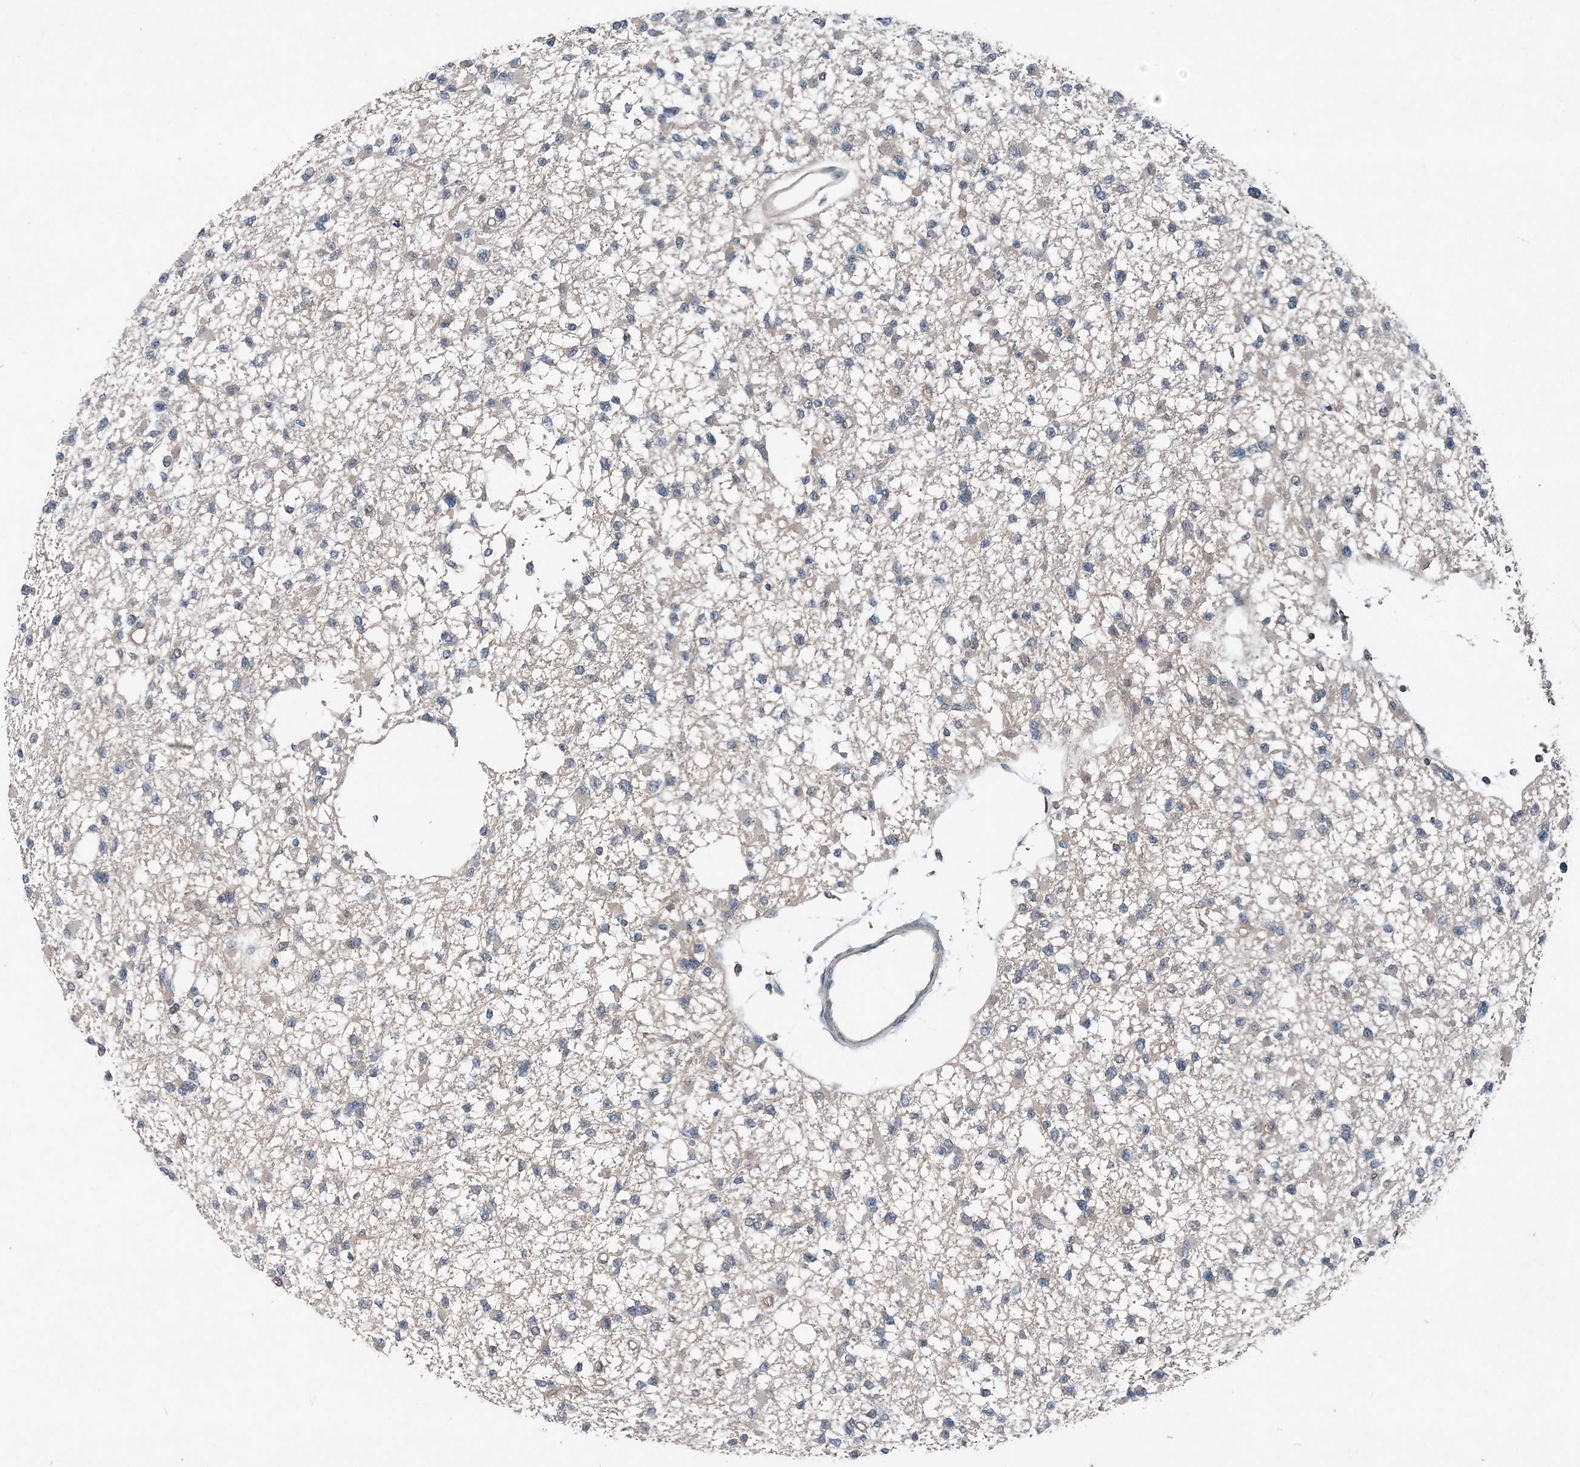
{"staining": {"intensity": "negative", "quantity": "none", "location": "none"}, "tissue": "glioma", "cell_type": "Tumor cells", "image_type": "cancer", "snomed": [{"axis": "morphology", "description": "Glioma, malignant, Low grade"}, {"axis": "topography", "description": "Brain"}], "caption": "Image shows no protein expression in tumor cells of low-grade glioma (malignant) tissue. (Immunohistochemistry (ihc), brightfield microscopy, high magnification).", "gene": "SMPD3", "patient": {"sex": "female", "age": 22}}